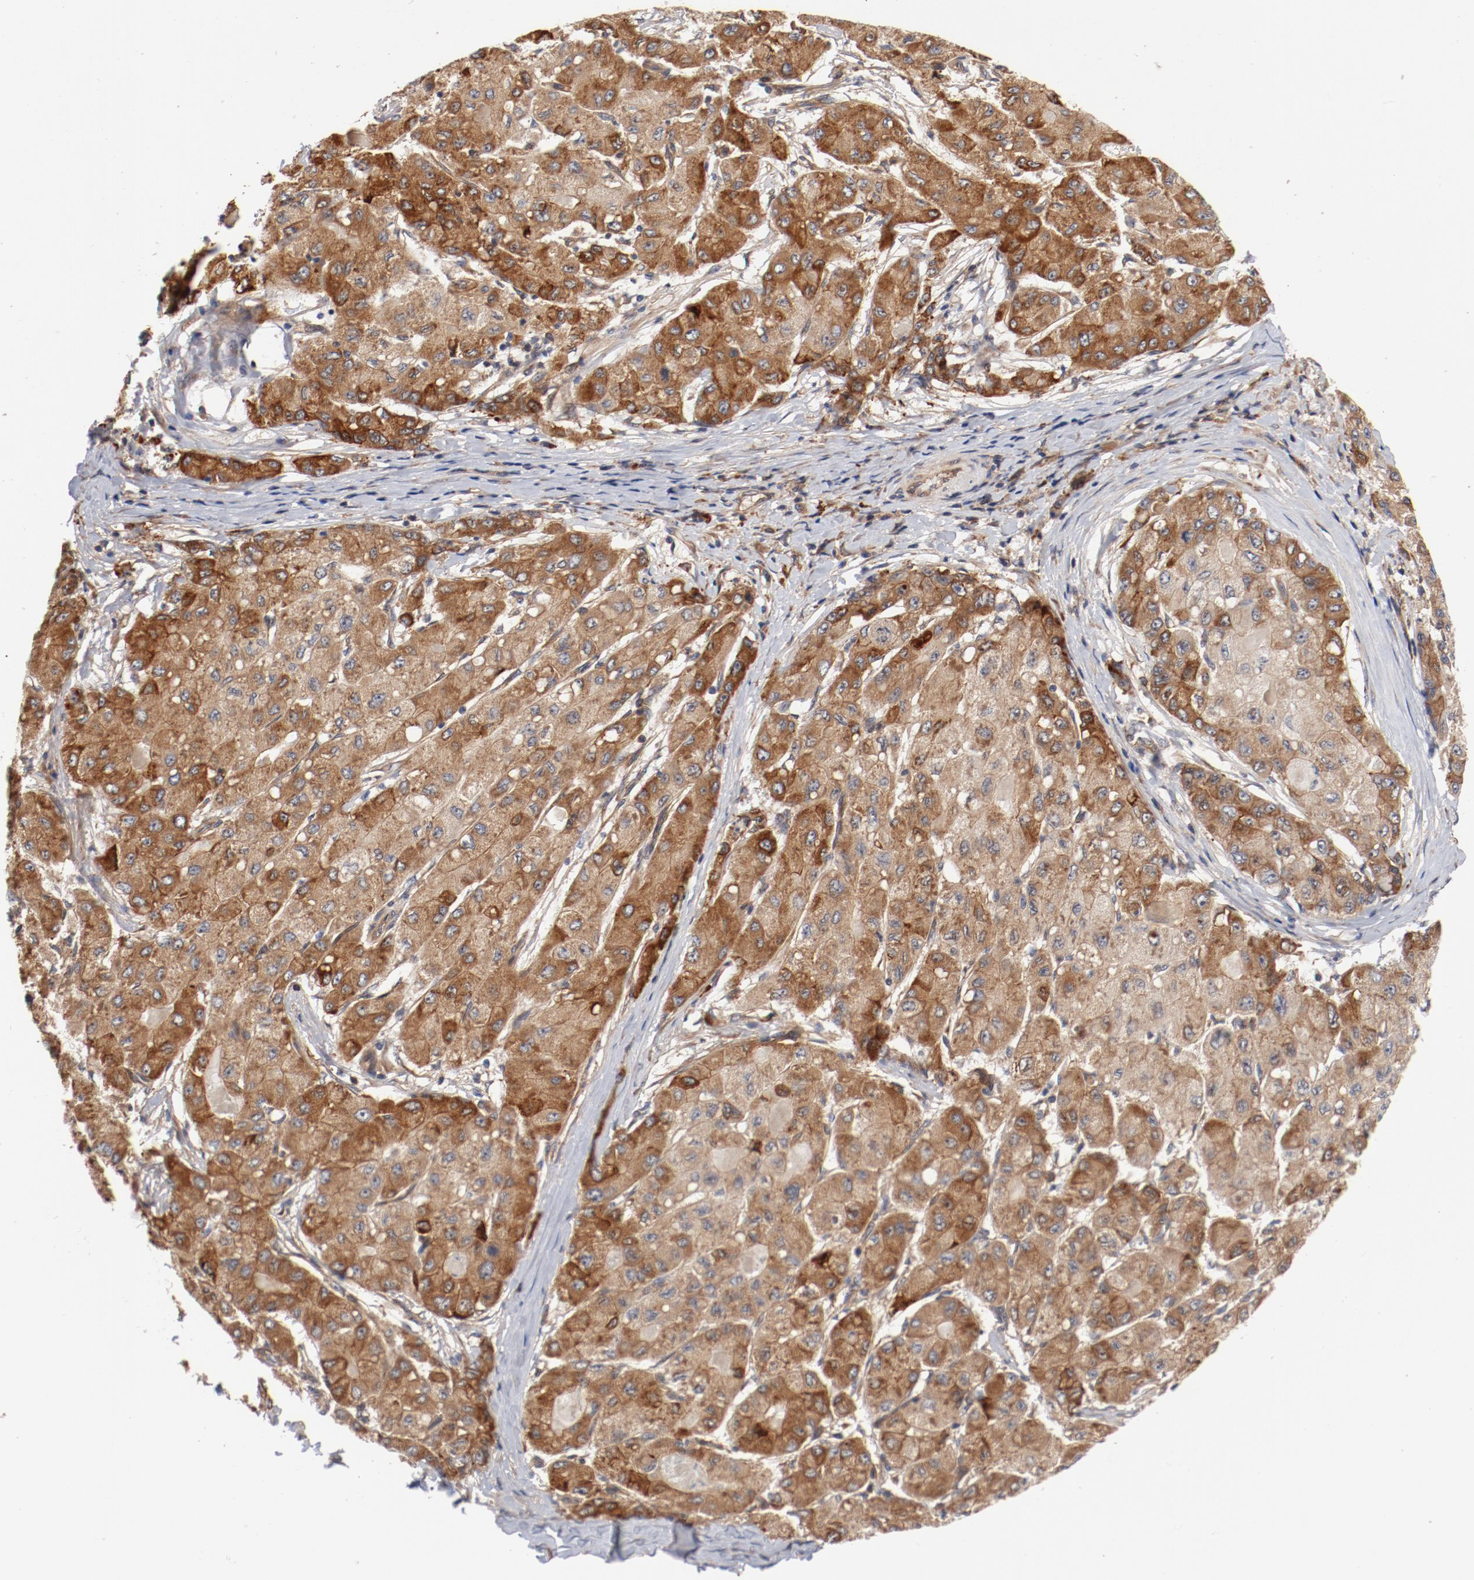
{"staining": {"intensity": "moderate", "quantity": ">75%", "location": "cytoplasmic/membranous"}, "tissue": "liver cancer", "cell_type": "Tumor cells", "image_type": "cancer", "snomed": [{"axis": "morphology", "description": "Carcinoma, Hepatocellular, NOS"}, {"axis": "topography", "description": "Liver"}], "caption": "Tumor cells demonstrate medium levels of moderate cytoplasmic/membranous staining in approximately >75% of cells in liver cancer.", "gene": "PITPNM2", "patient": {"sex": "male", "age": 80}}